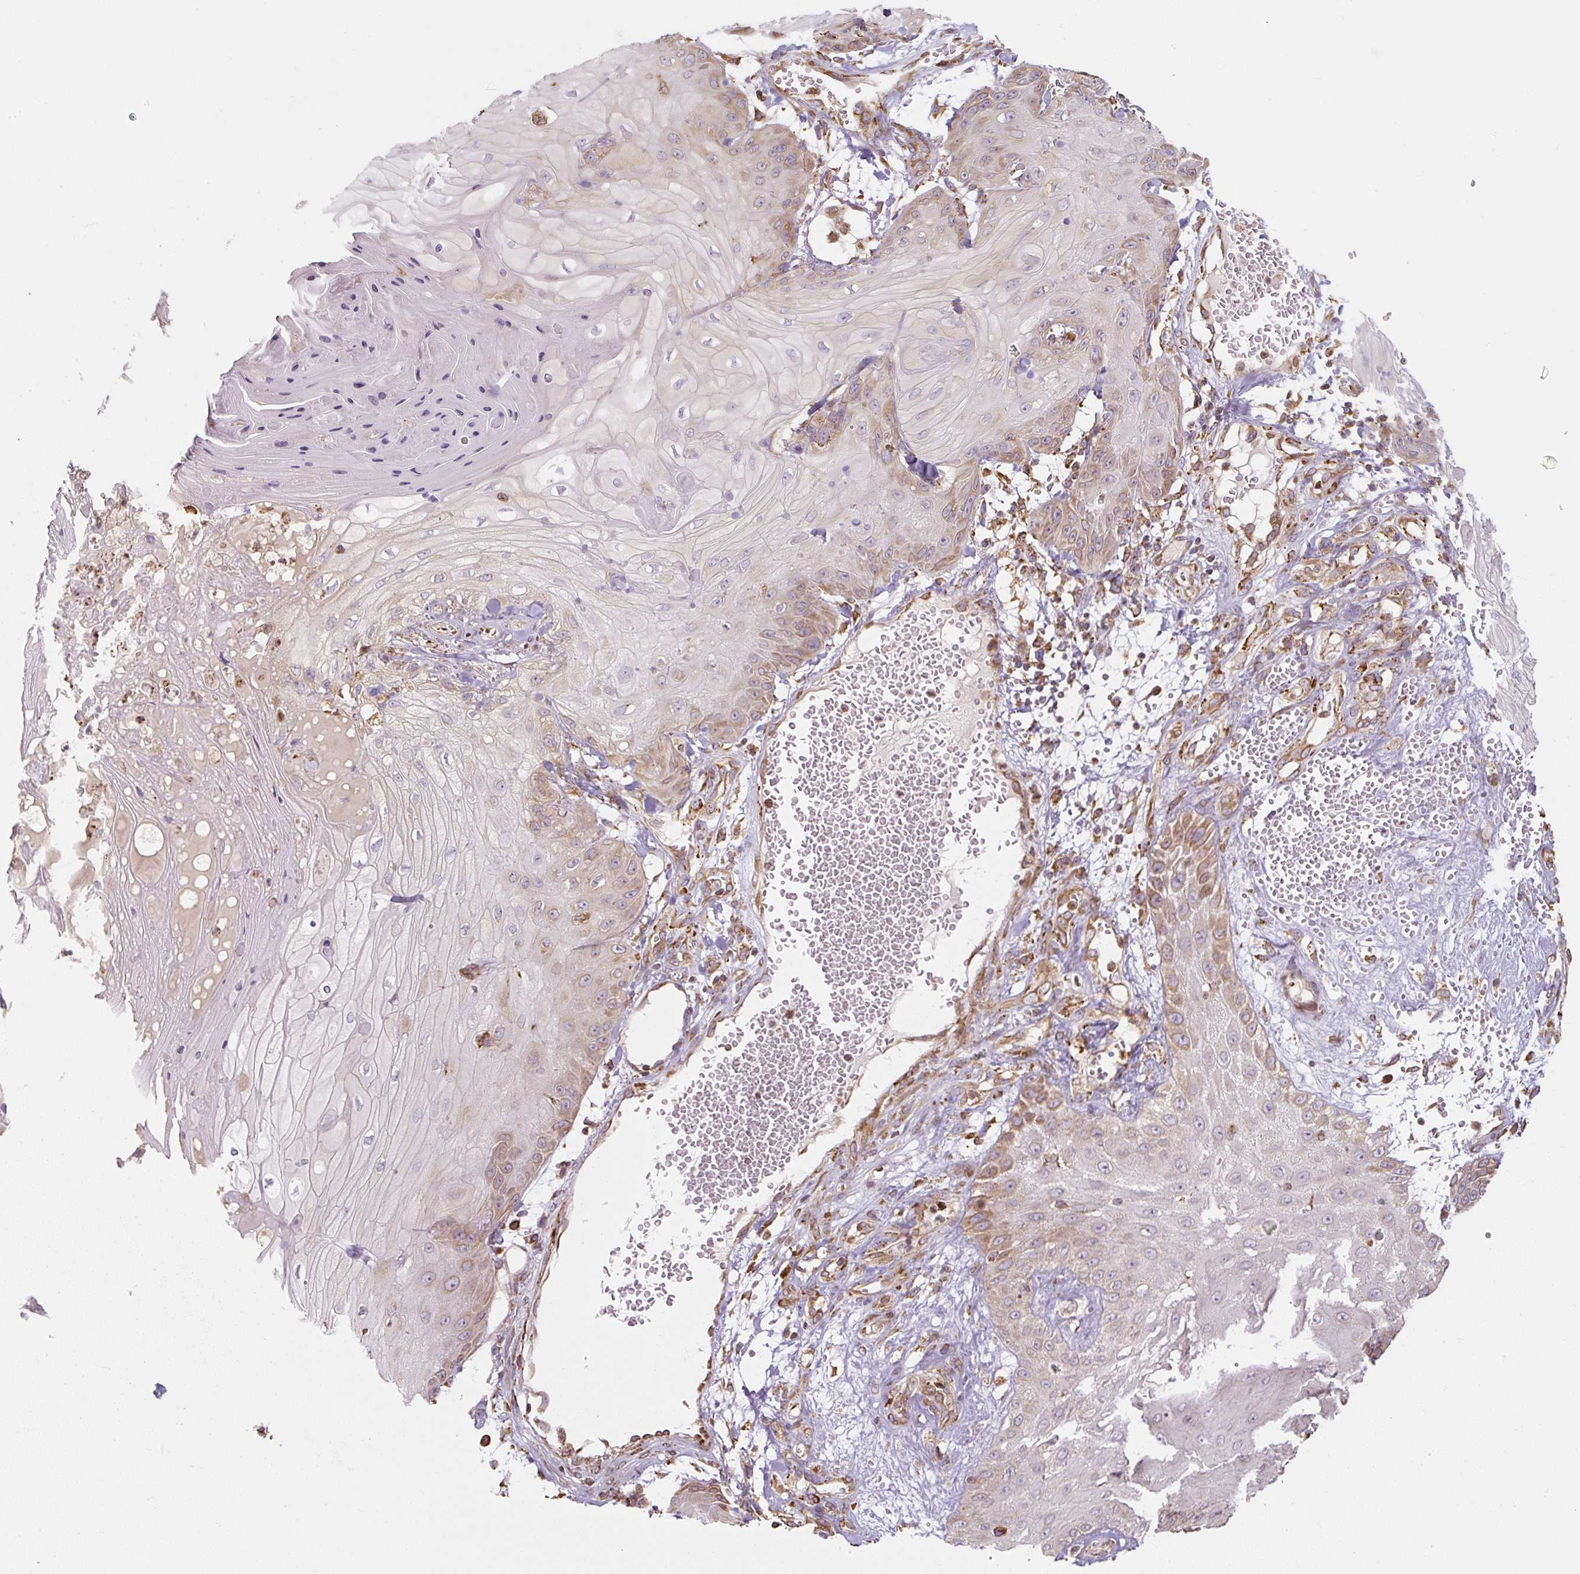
{"staining": {"intensity": "moderate", "quantity": "<25%", "location": "cytoplasmic/membranous"}, "tissue": "skin cancer", "cell_type": "Tumor cells", "image_type": "cancer", "snomed": [{"axis": "morphology", "description": "Squamous cell carcinoma, NOS"}, {"axis": "topography", "description": "Skin"}], "caption": "Skin cancer (squamous cell carcinoma) stained for a protein (brown) exhibits moderate cytoplasmic/membranous positive positivity in about <25% of tumor cells.", "gene": "PRKCSH", "patient": {"sex": "male", "age": 74}}